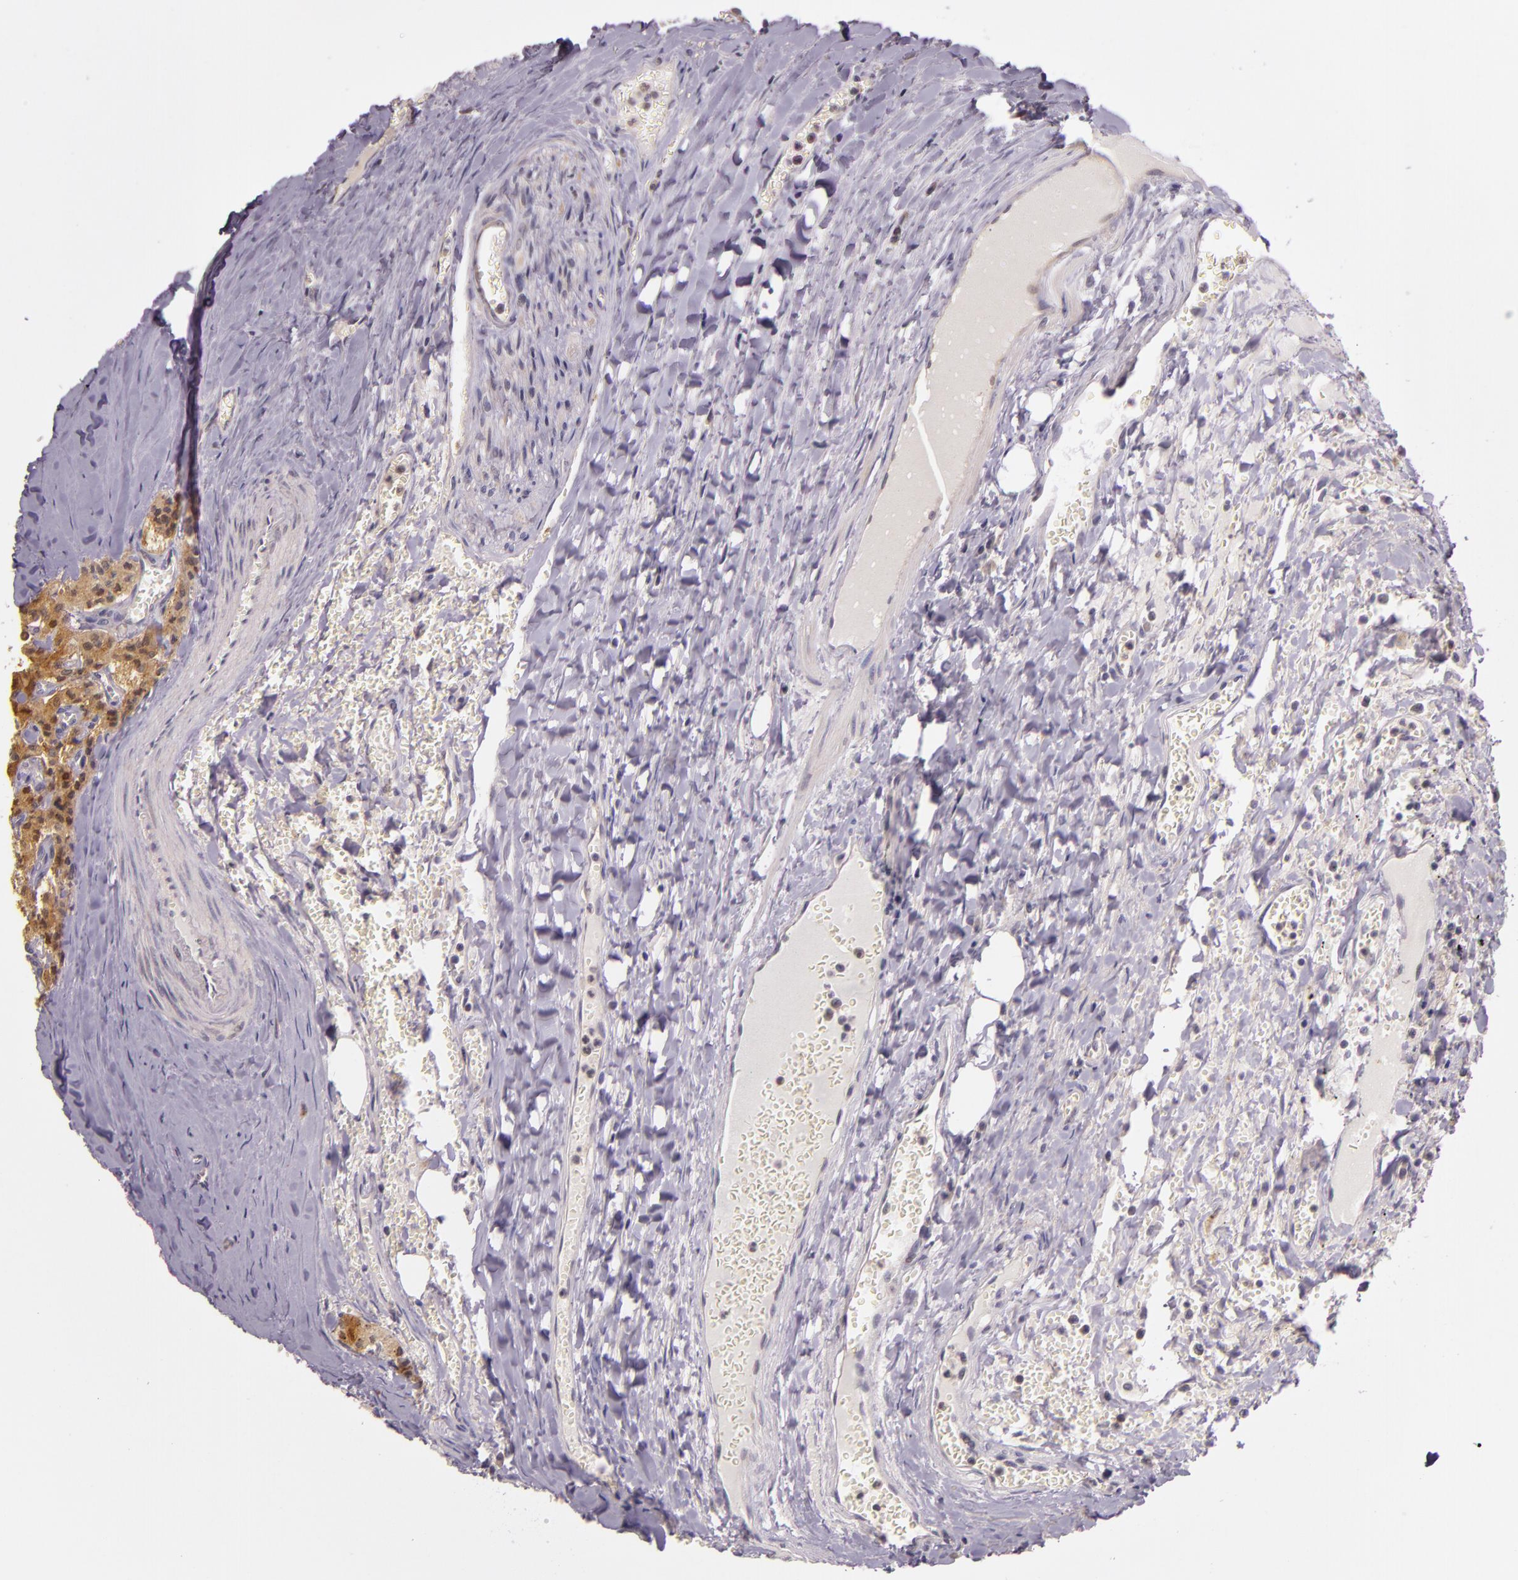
{"staining": {"intensity": "moderate", "quantity": ">75%", "location": "cytoplasmic/membranous"}, "tissue": "carcinoid", "cell_type": "Tumor cells", "image_type": "cancer", "snomed": [{"axis": "morphology", "description": "Carcinoid, malignant, NOS"}, {"axis": "topography", "description": "Bronchus"}], "caption": "Protein expression analysis of malignant carcinoid exhibits moderate cytoplasmic/membranous staining in approximately >75% of tumor cells. (DAB IHC with brightfield microscopy, high magnification).", "gene": "ARMH4", "patient": {"sex": "male", "age": 55}}